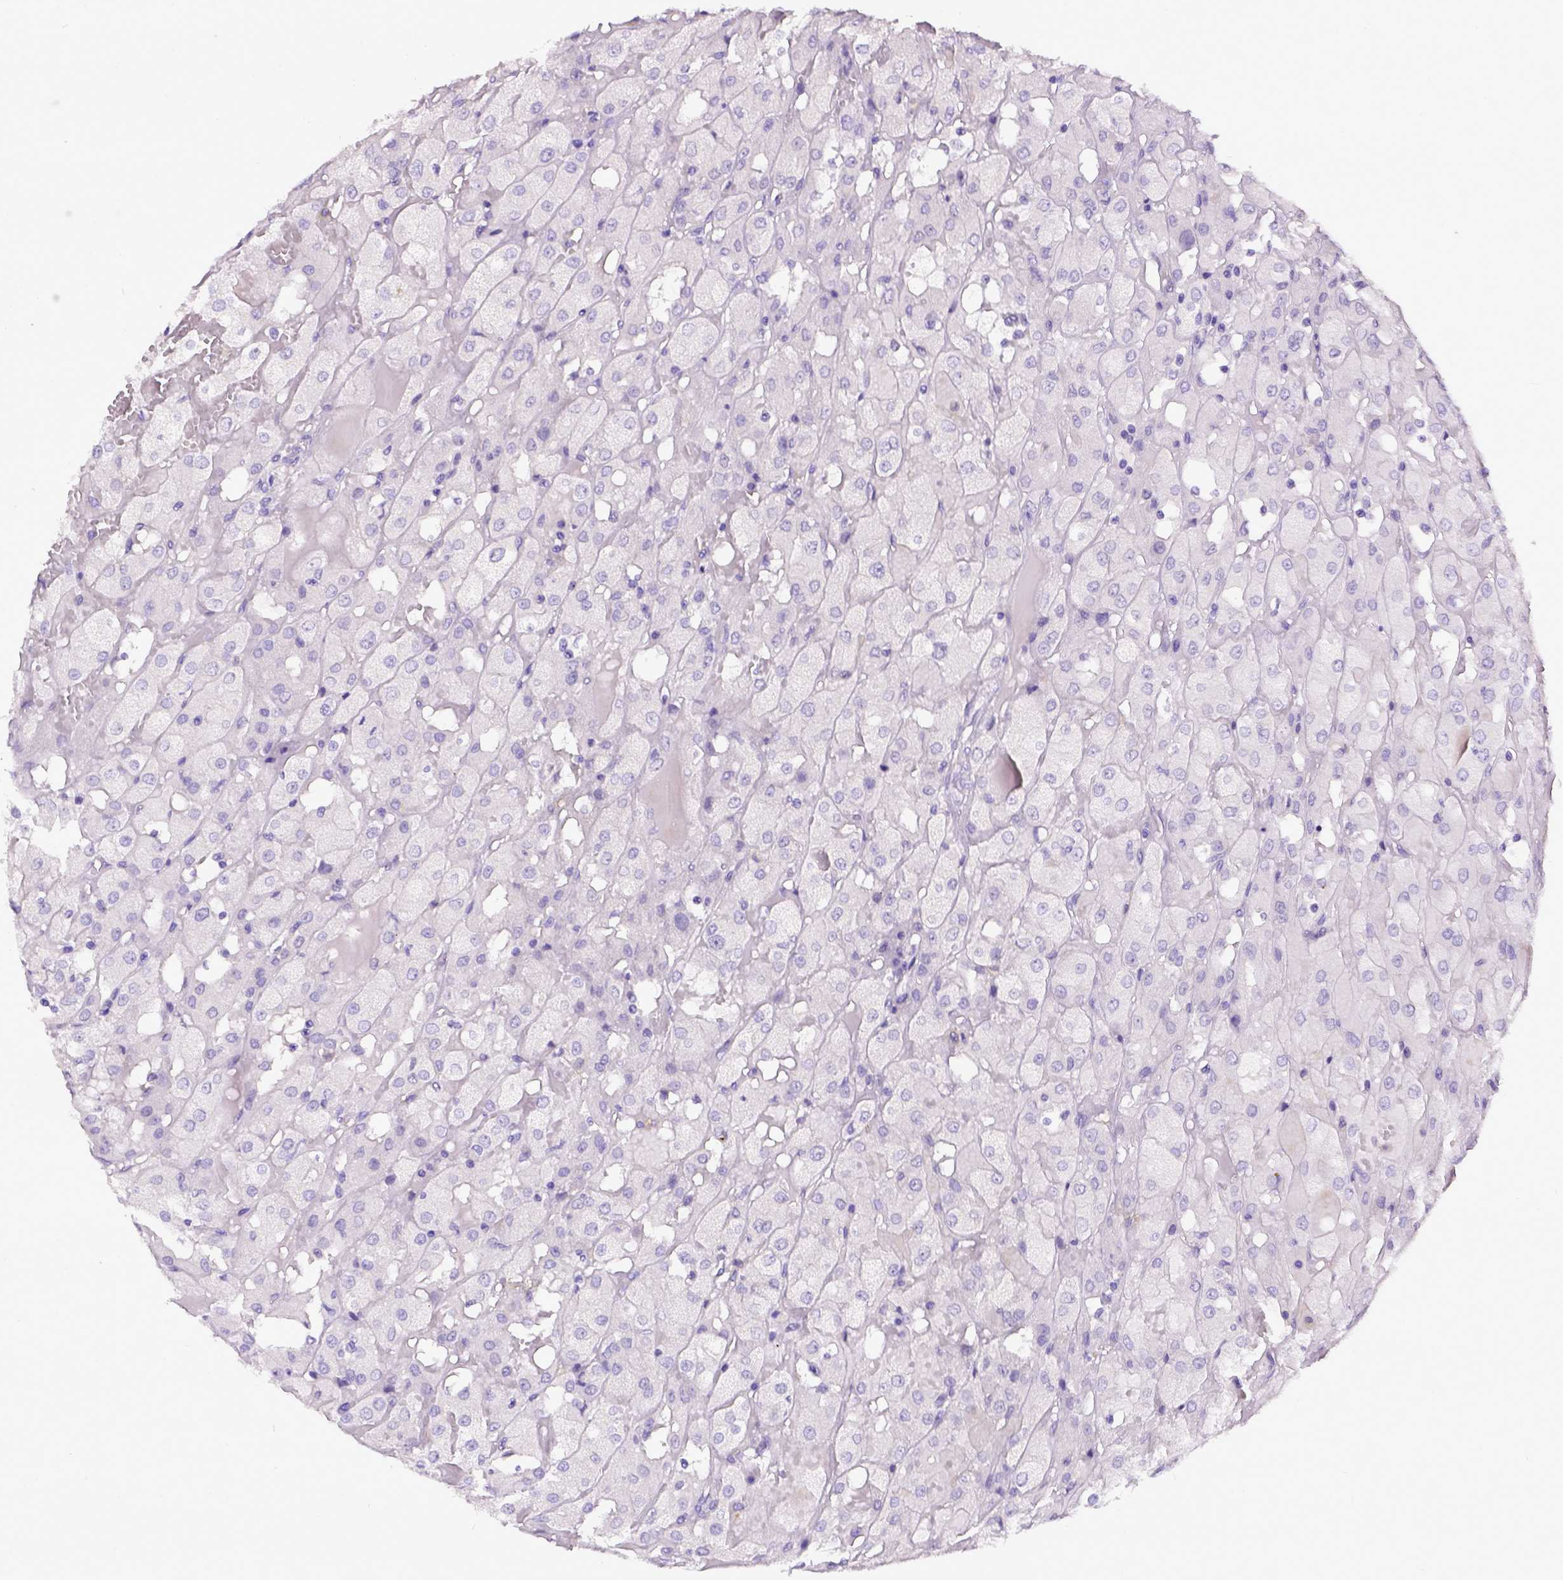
{"staining": {"intensity": "negative", "quantity": "none", "location": "none"}, "tissue": "renal cancer", "cell_type": "Tumor cells", "image_type": "cancer", "snomed": [{"axis": "morphology", "description": "Adenocarcinoma, NOS"}, {"axis": "topography", "description": "Kidney"}], "caption": "Renal cancer was stained to show a protein in brown. There is no significant positivity in tumor cells. (DAB IHC, high magnification).", "gene": "ESR1", "patient": {"sex": "male", "age": 72}}